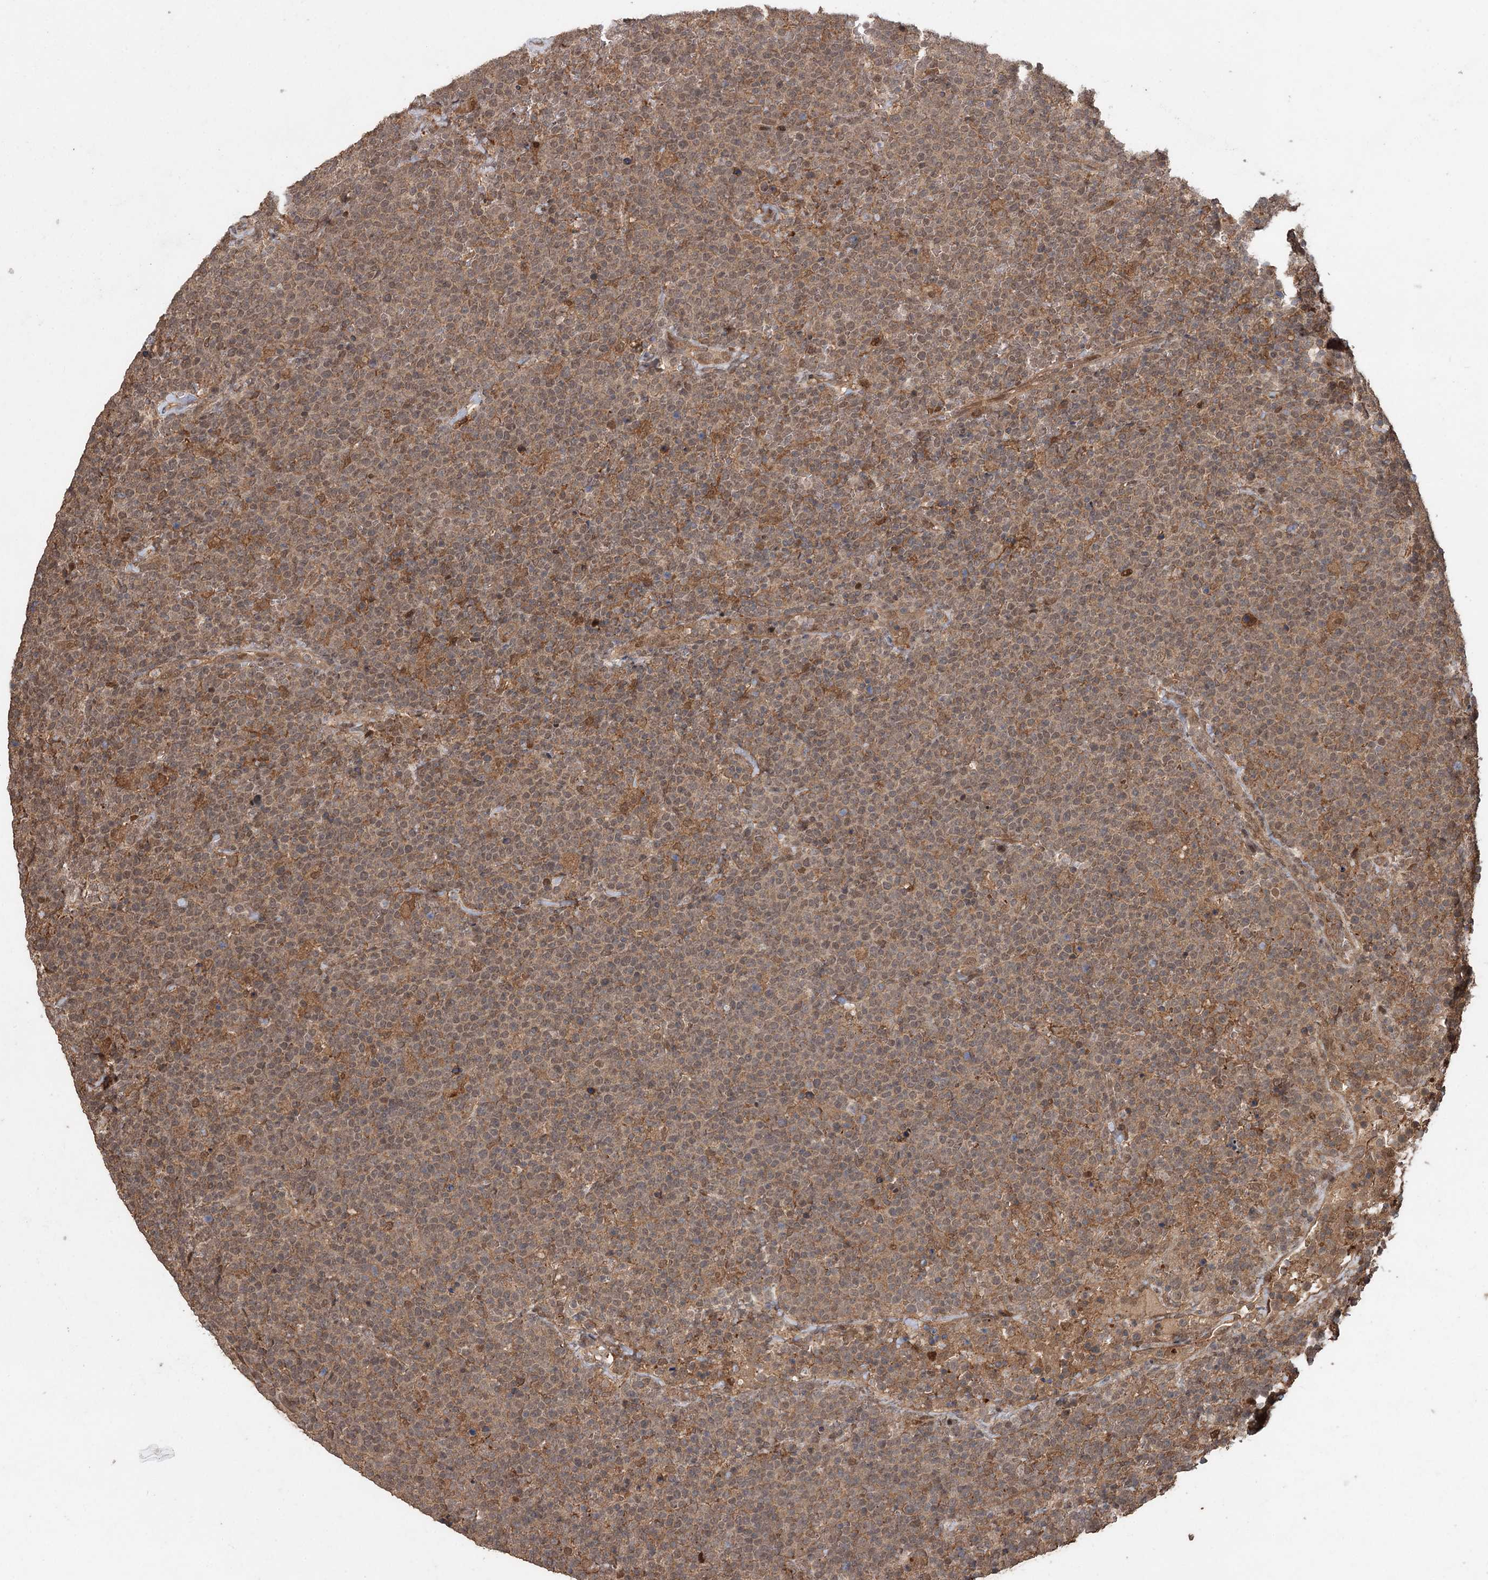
{"staining": {"intensity": "weak", "quantity": "25%-75%", "location": "cytoplasmic/membranous"}, "tissue": "lymphoma", "cell_type": "Tumor cells", "image_type": "cancer", "snomed": [{"axis": "morphology", "description": "Malignant lymphoma, non-Hodgkin's type, High grade"}, {"axis": "topography", "description": "Lymph node"}], "caption": "Protein expression analysis of human high-grade malignant lymphoma, non-Hodgkin's type reveals weak cytoplasmic/membranous expression in approximately 25%-75% of tumor cells.", "gene": "FBXO7", "patient": {"sex": "male", "age": 61}}